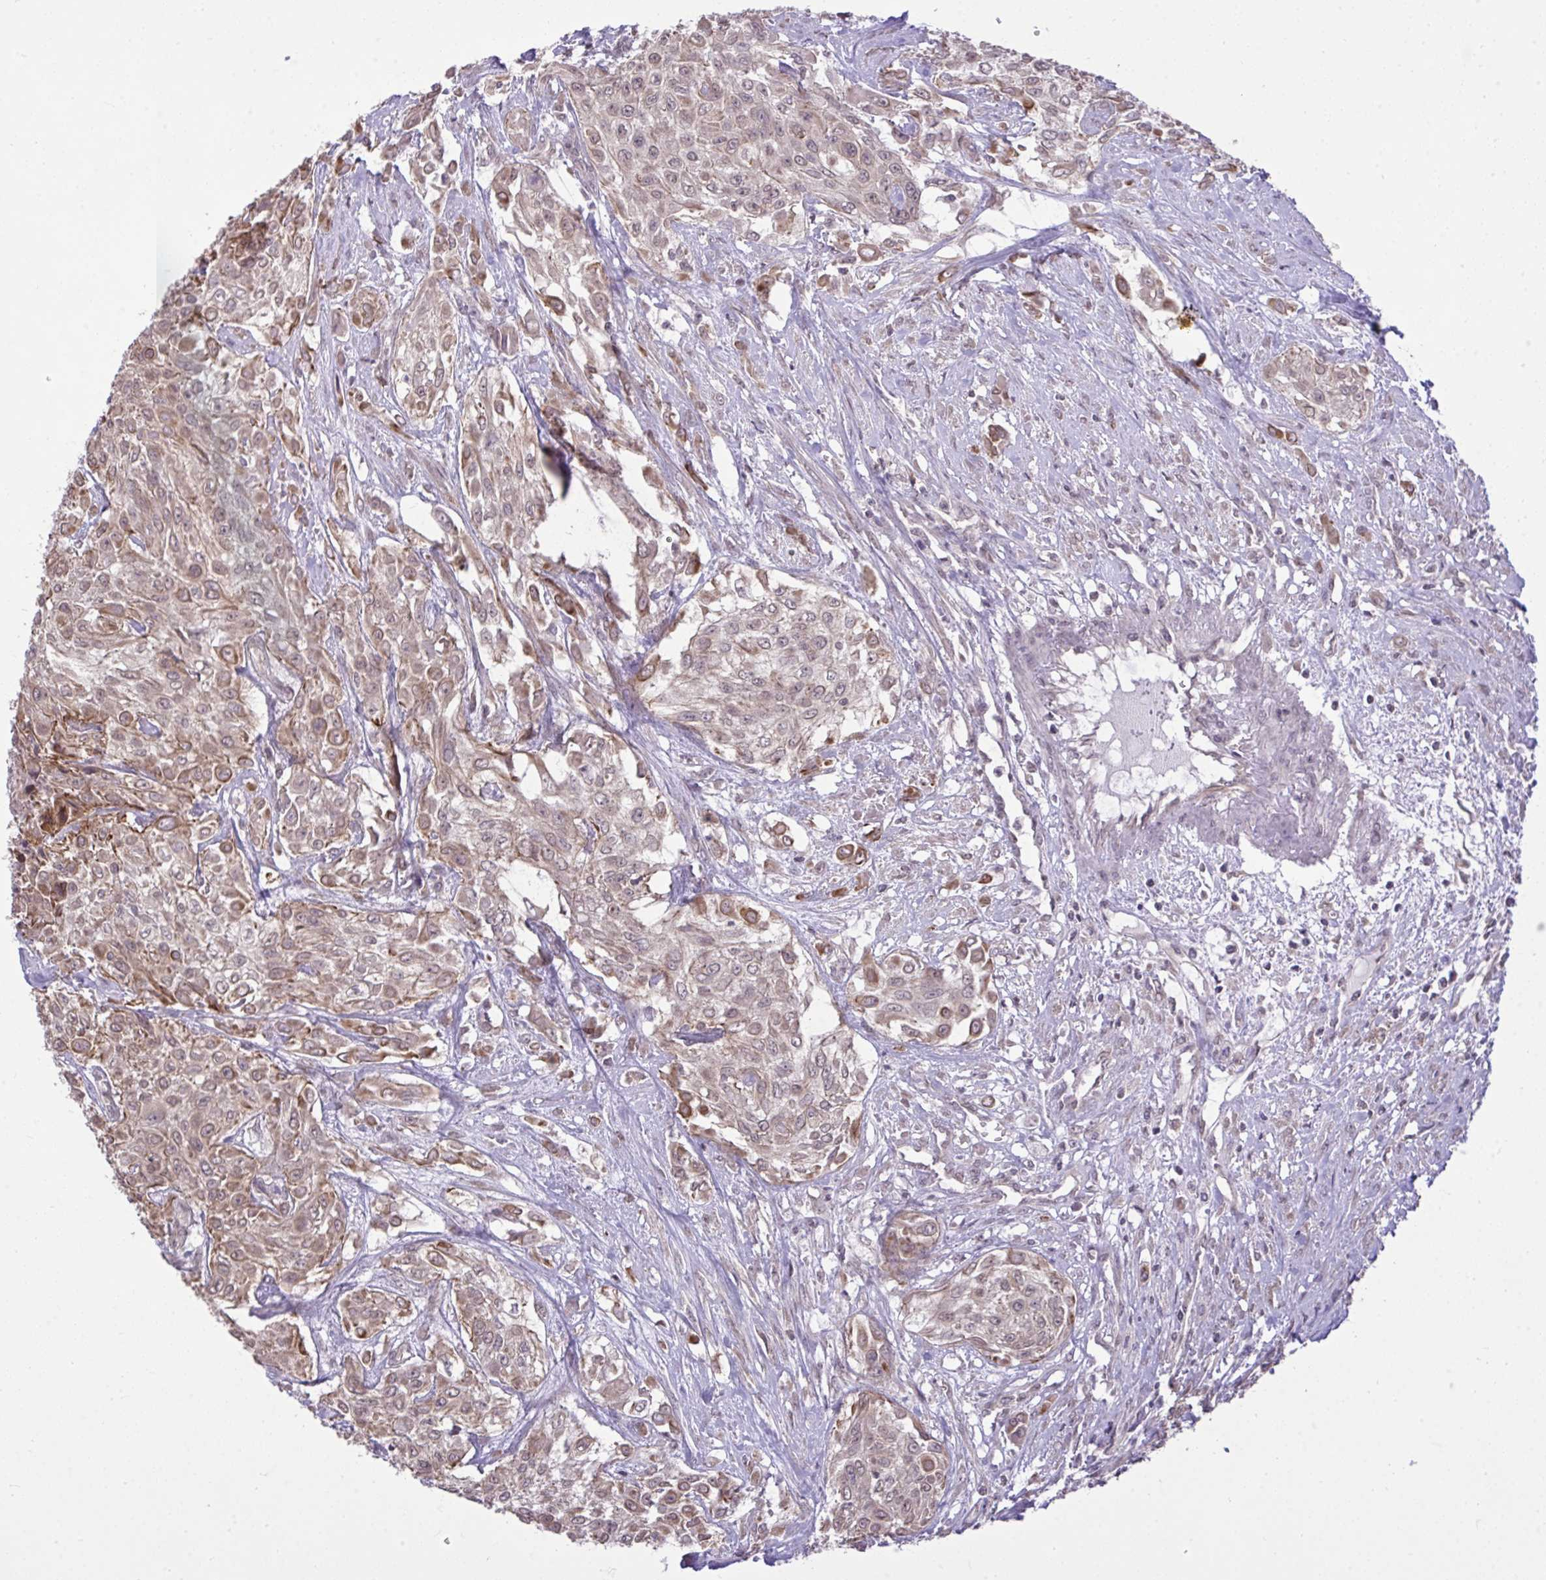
{"staining": {"intensity": "moderate", "quantity": "25%-75%", "location": "cytoplasmic/membranous"}, "tissue": "urothelial cancer", "cell_type": "Tumor cells", "image_type": "cancer", "snomed": [{"axis": "morphology", "description": "Urothelial carcinoma, High grade"}, {"axis": "topography", "description": "Urinary bladder"}], "caption": "Immunohistochemical staining of high-grade urothelial carcinoma reveals medium levels of moderate cytoplasmic/membranous staining in about 25%-75% of tumor cells. (Brightfield microscopy of DAB IHC at high magnification).", "gene": "CYP20A1", "patient": {"sex": "male", "age": 57}}